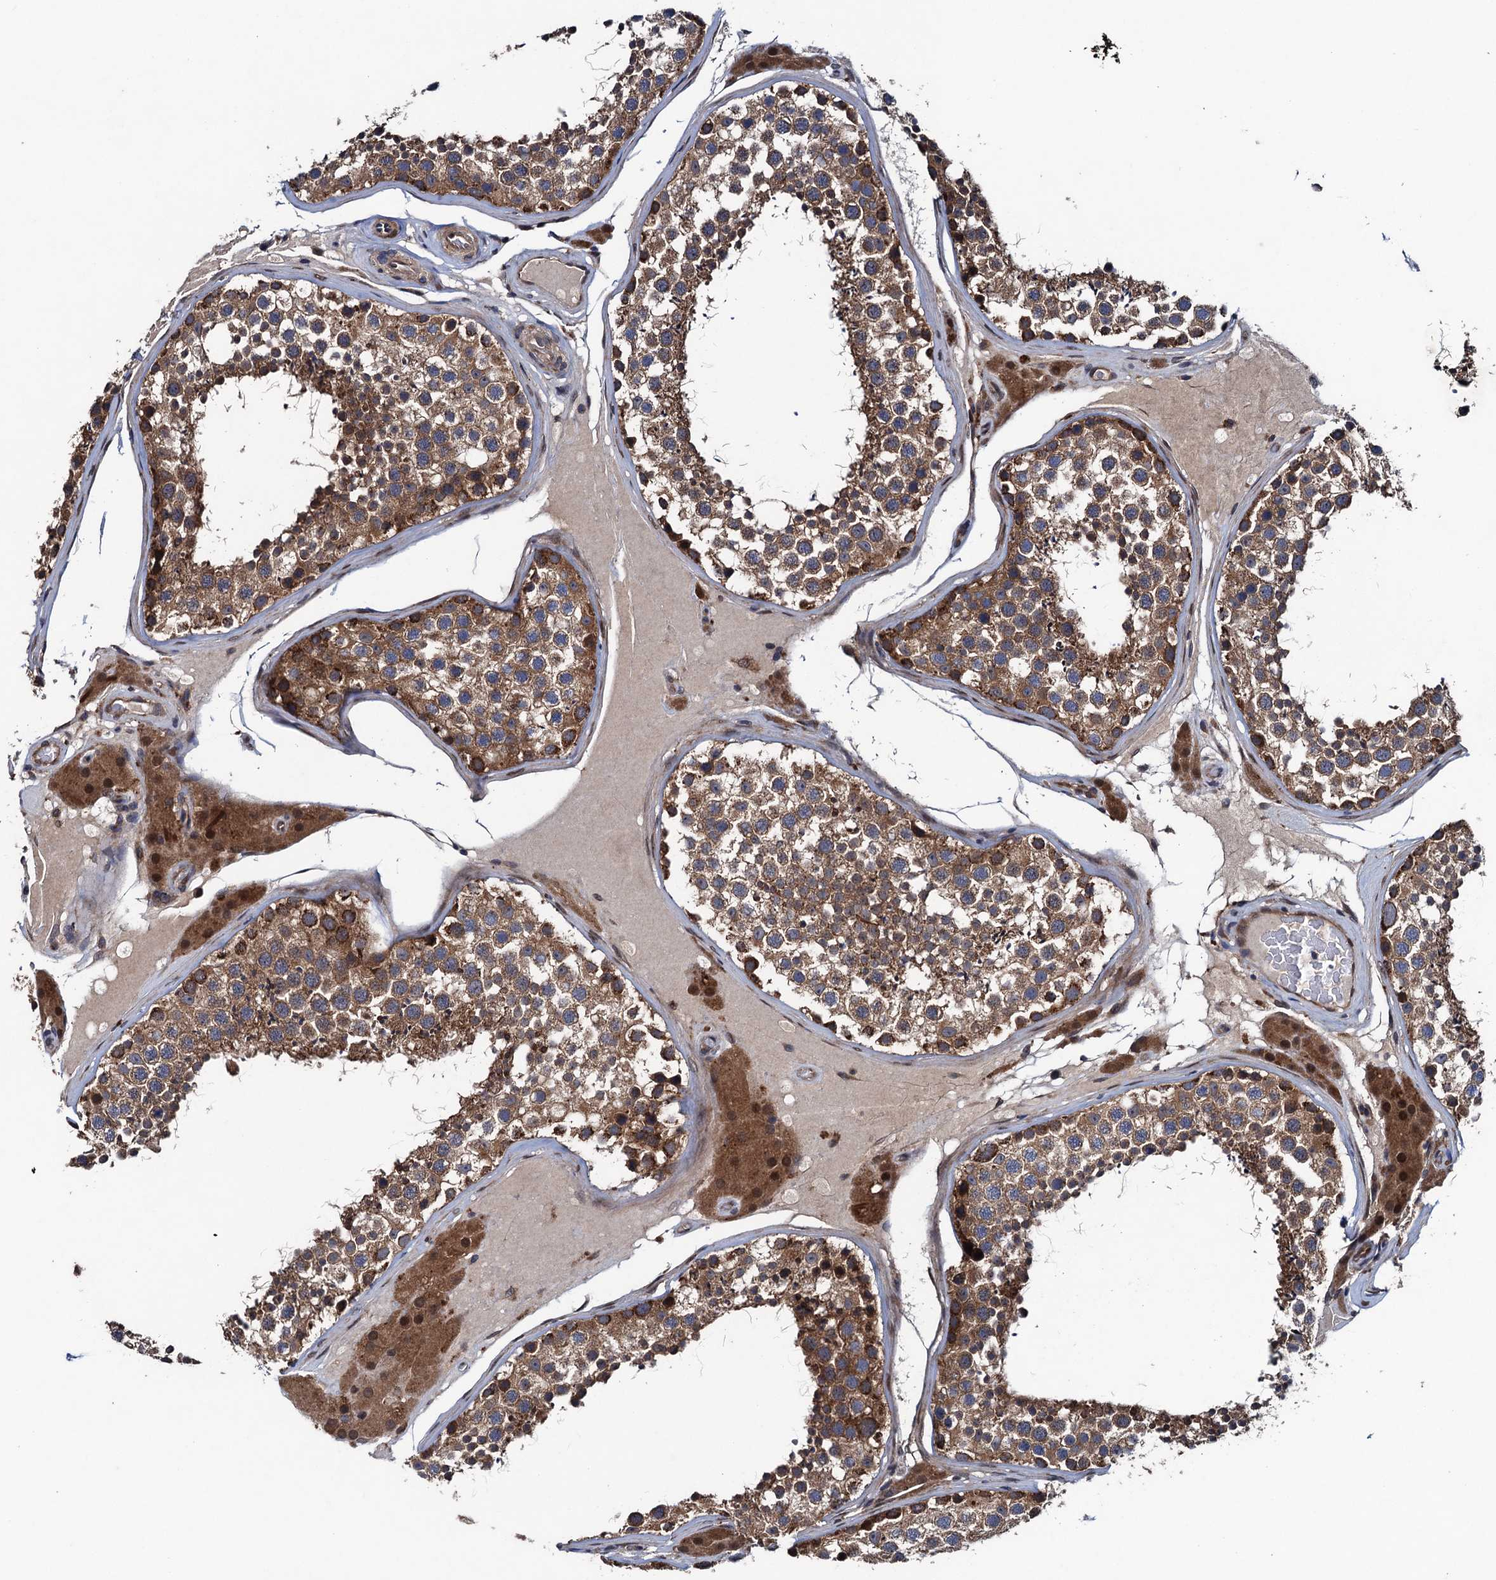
{"staining": {"intensity": "strong", "quantity": ">75%", "location": "cytoplasmic/membranous"}, "tissue": "testis", "cell_type": "Cells in seminiferous ducts", "image_type": "normal", "snomed": [{"axis": "morphology", "description": "Normal tissue, NOS"}, {"axis": "topography", "description": "Testis"}], "caption": "A photomicrograph of testis stained for a protein reveals strong cytoplasmic/membranous brown staining in cells in seminiferous ducts.", "gene": "BLTP3B", "patient": {"sex": "male", "age": 46}}